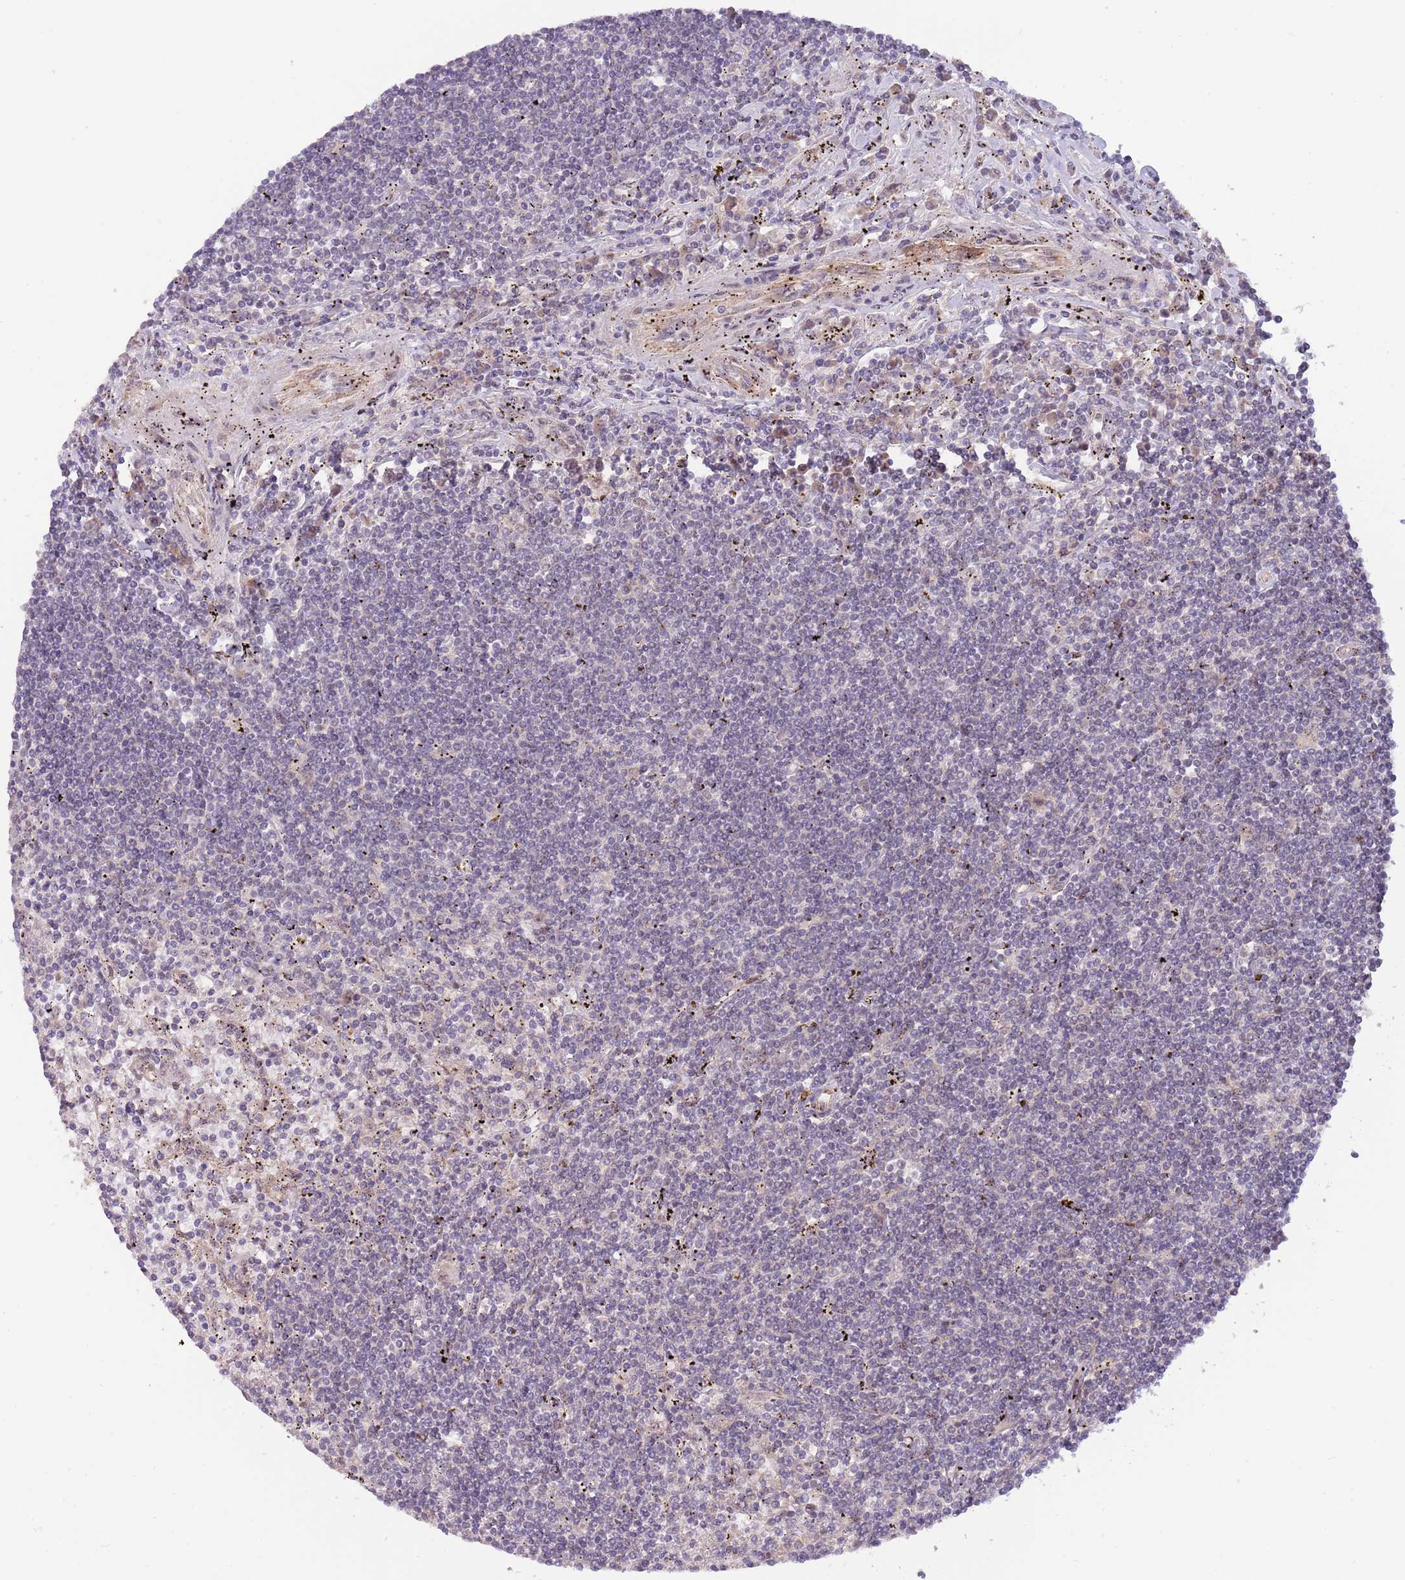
{"staining": {"intensity": "negative", "quantity": "none", "location": "none"}, "tissue": "lymphoma", "cell_type": "Tumor cells", "image_type": "cancer", "snomed": [{"axis": "morphology", "description": "Malignant lymphoma, non-Hodgkin's type, Low grade"}, {"axis": "topography", "description": "Spleen"}], "caption": "Malignant lymphoma, non-Hodgkin's type (low-grade) was stained to show a protein in brown. There is no significant positivity in tumor cells.", "gene": "PRR16", "patient": {"sex": "male", "age": 76}}